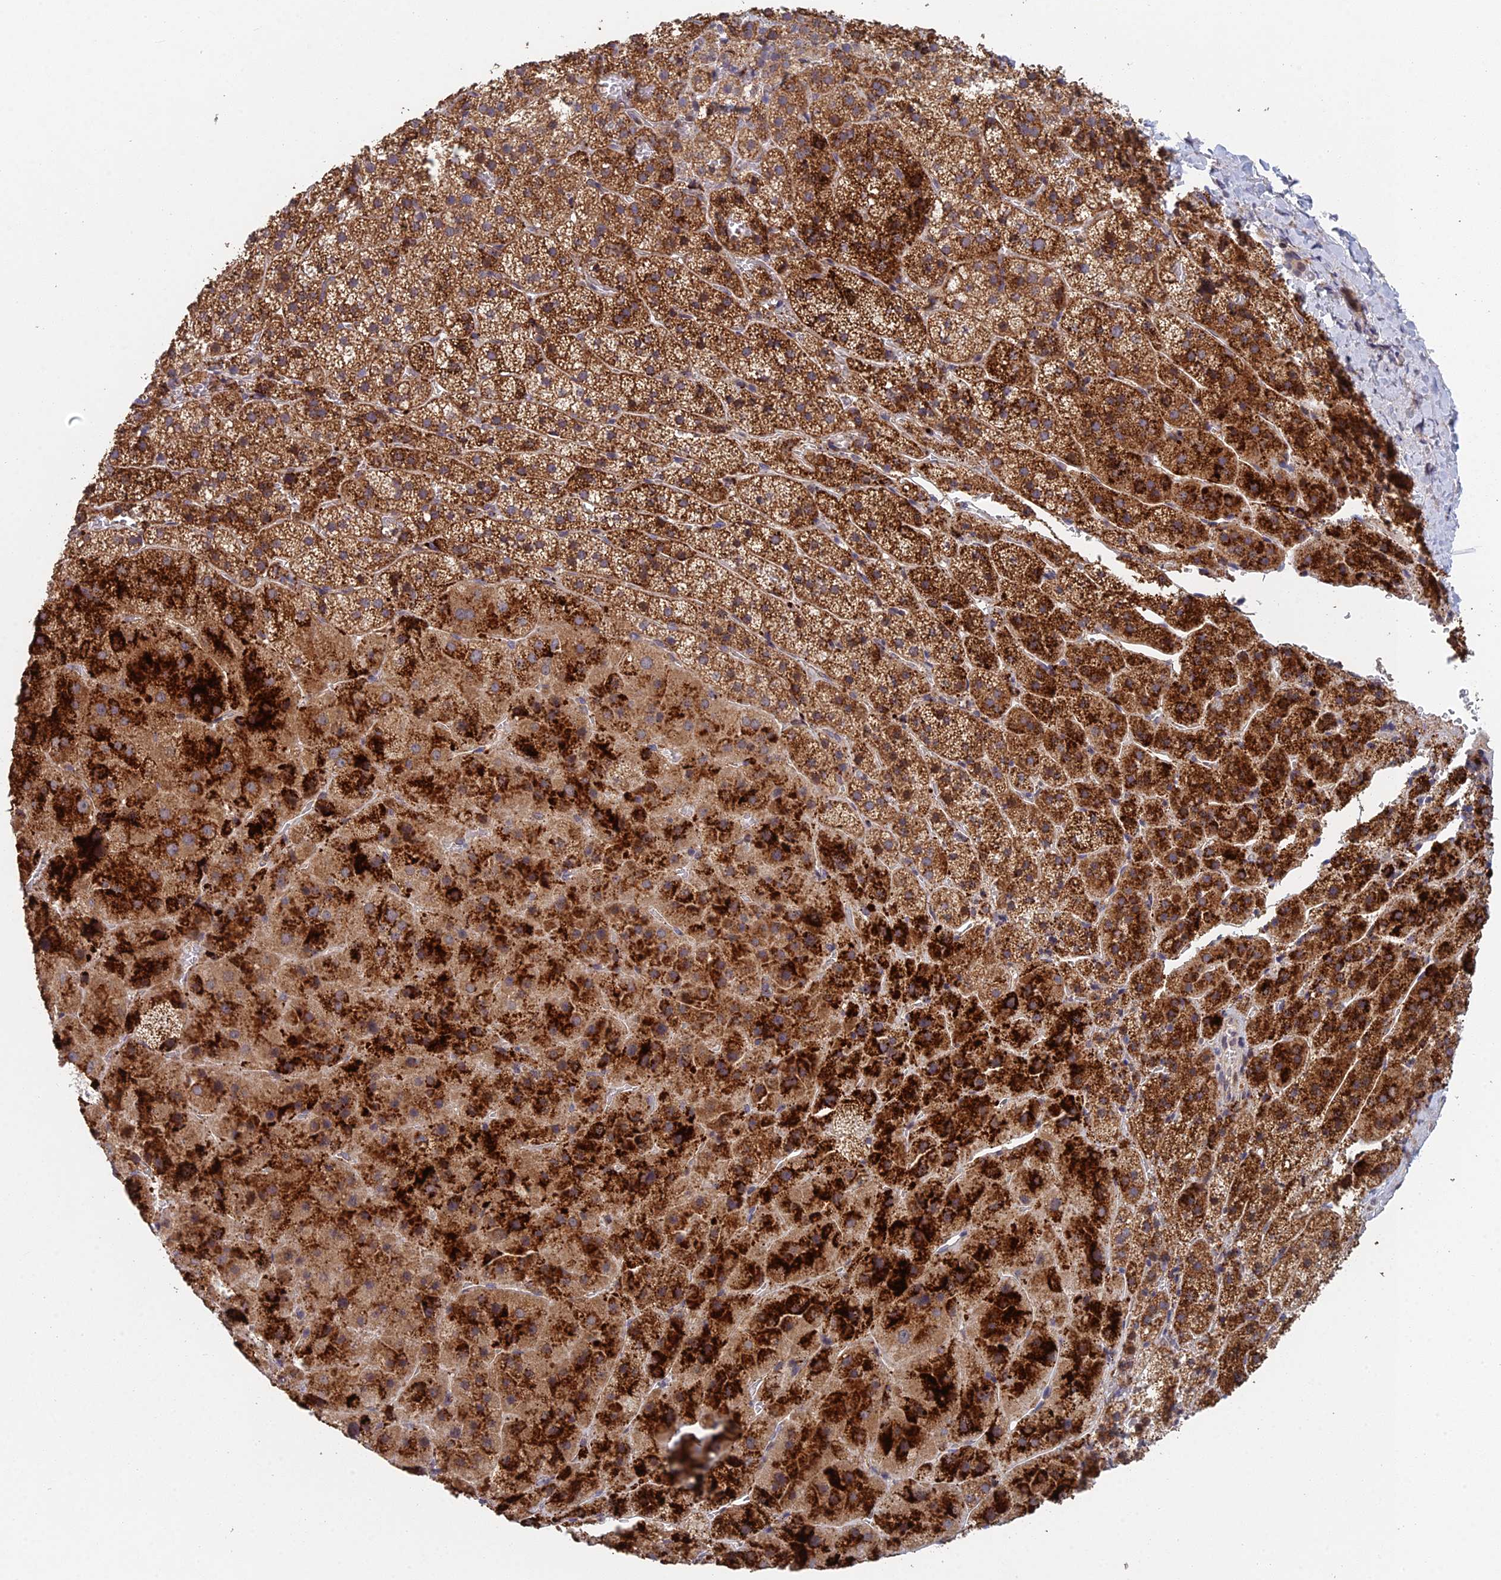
{"staining": {"intensity": "strong", "quantity": ">75%", "location": "cytoplasmic/membranous"}, "tissue": "adrenal gland", "cell_type": "Glandular cells", "image_type": "normal", "snomed": [{"axis": "morphology", "description": "Normal tissue, NOS"}, {"axis": "topography", "description": "Adrenal gland"}], "caption": "Glandular cells reveal strong cytoplasmic/membranous staining in approximately >75% of cells in unremarkable adrenal gland.", "gene": "FOXS1", "patient": {"sex": "female", "age": 44}}